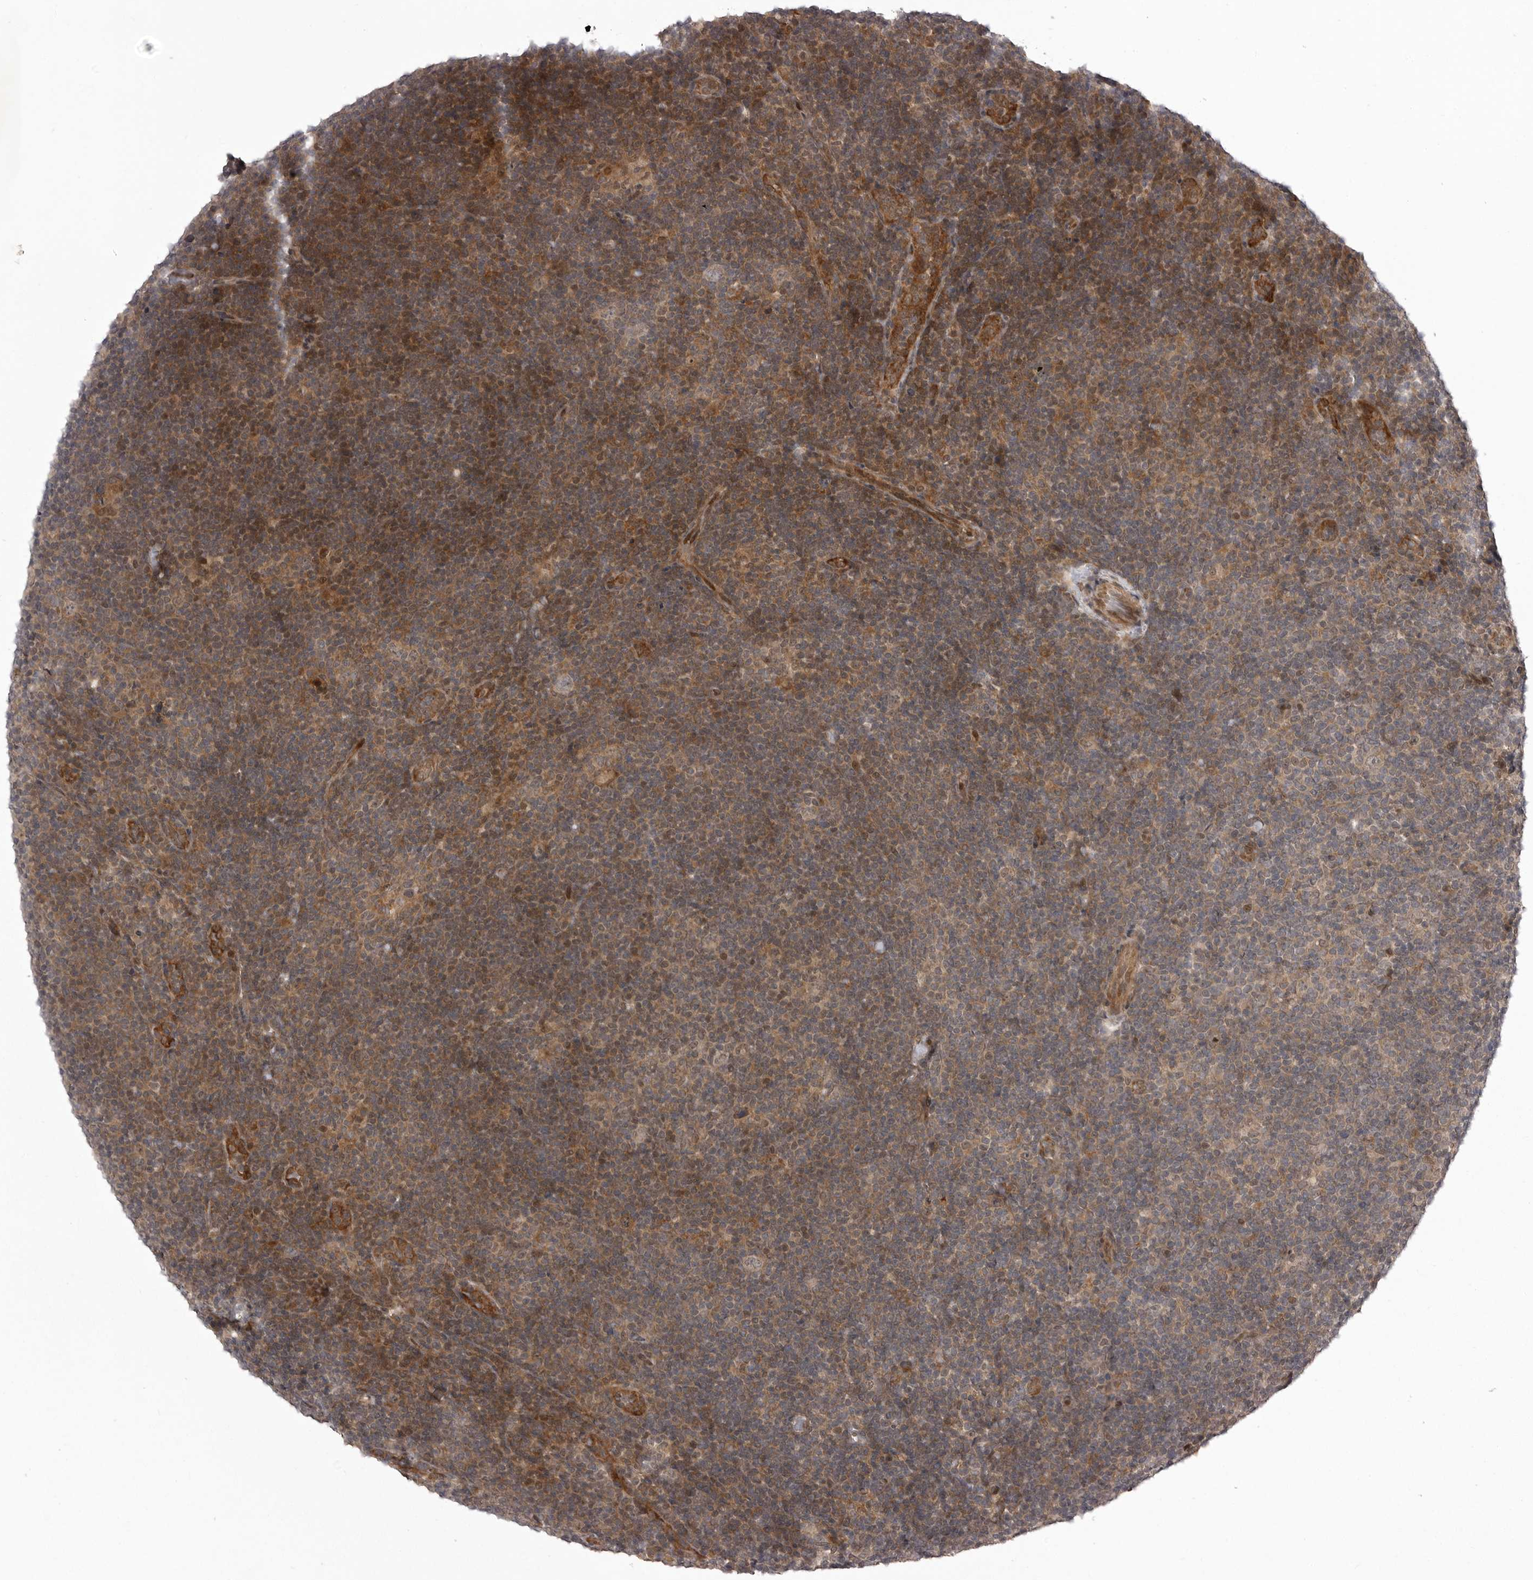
{"staining": {"intensity": "weak", "quantity": "25%-75%", "location": "cytoplasmic/membranous"}, "tissue": "lymphoma", "cell_type": "Tumor cells", "image_type": "cancer", "snomed": [{"axis": "morphology", "description": "Hodgkin's disease, NOS"}, {"axis": "topography", "description": "Lymph node"}], "caption": "Immunohistochemistry (IHC) (DAB (3,3'-diaminobenzidine)) staining of lymphoma demonstrates weak cytoplasmic/membranous protein expression in about 25%-75% of tumor cells.", "gene": "SNX16", "patient": {"sex": "female", "age": 57}}